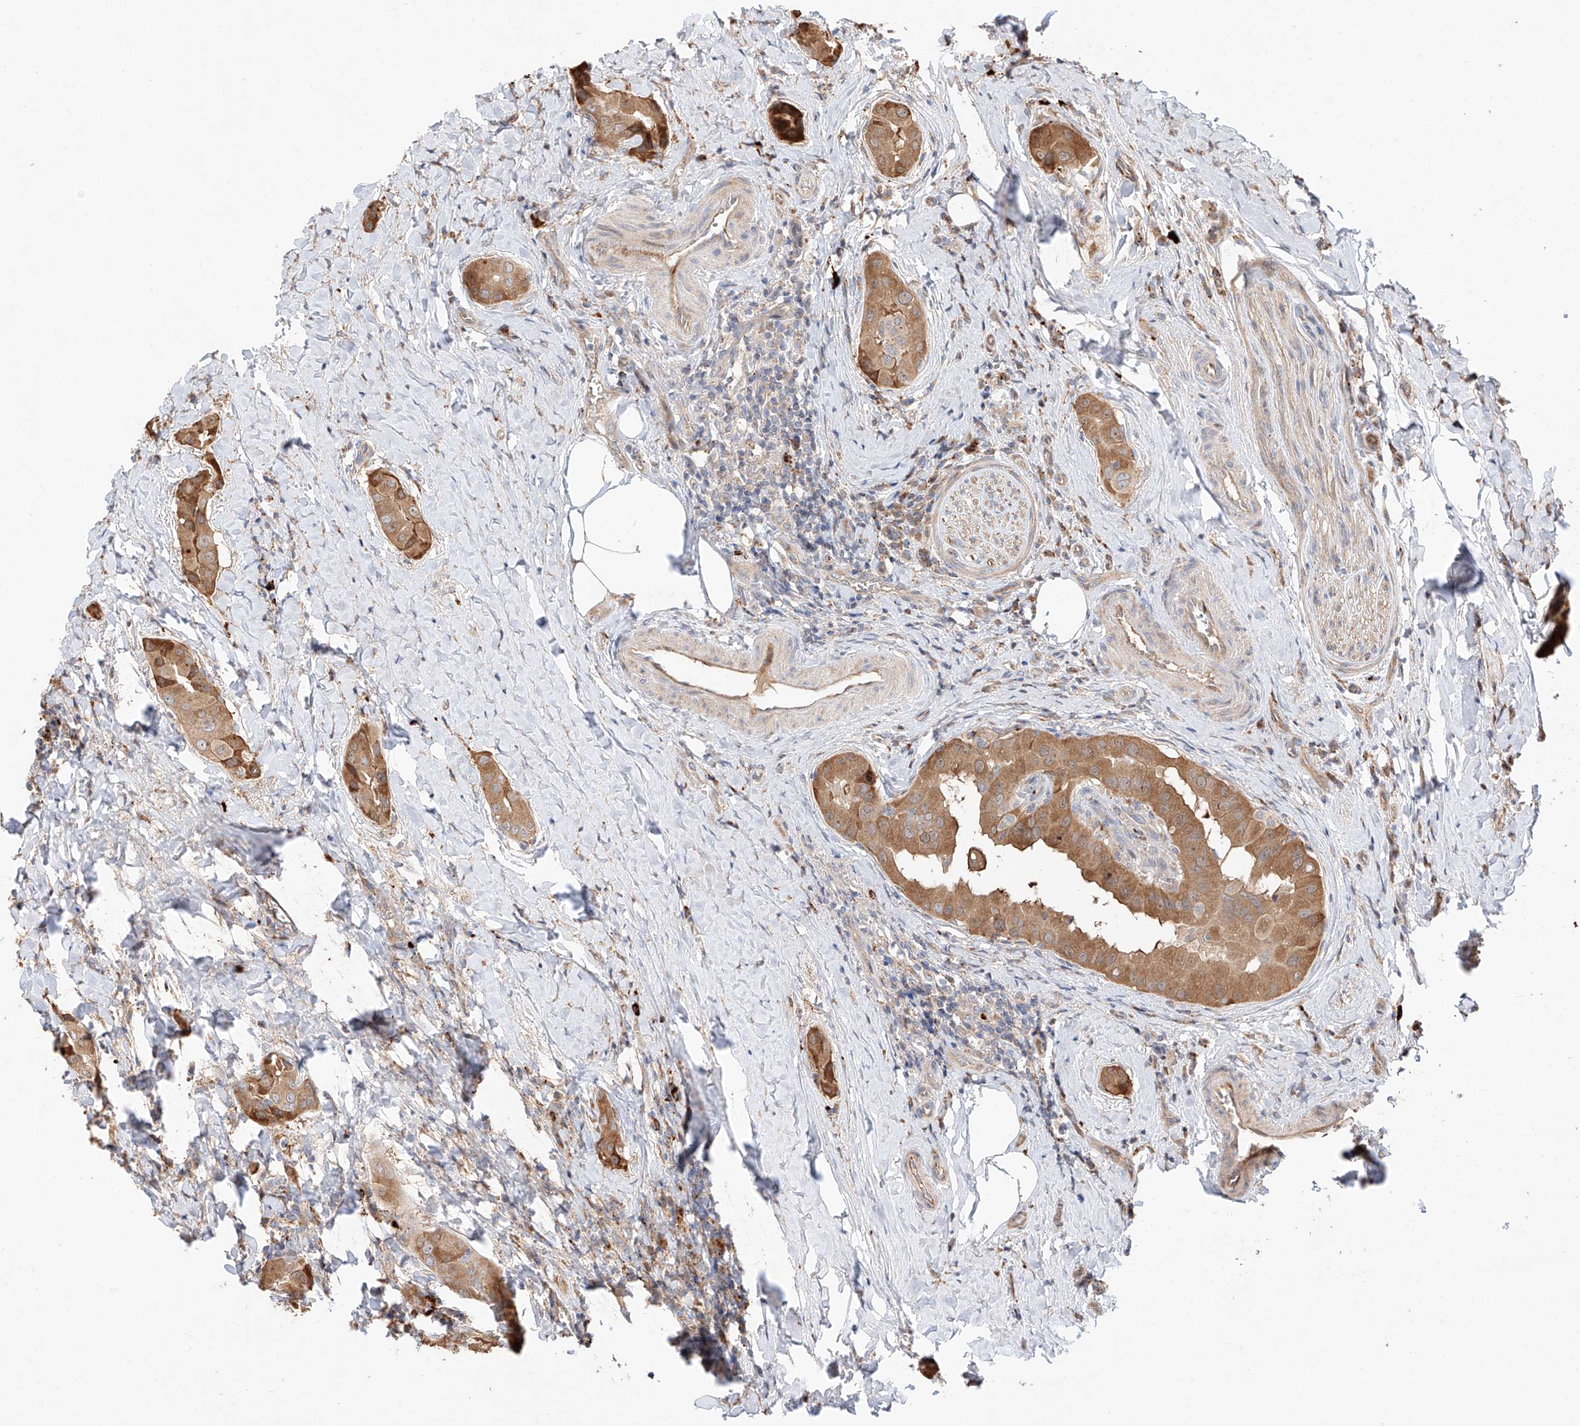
{"staining": {"intensity": "moderate", "quantity": ">75%", "location": "cytoplasmic/membranous"}, "tissue": "thyroid cancer", "cell_type": "Tumor cells", "image_type": "cancer", "snomed": [{"axis": "morphology", "description": "Papillary adenocarcinoma, NOS"}, {"axis": "topography", "description": "Thyroid gland"}], "caption": "Moderate cytoplasmic/membranous staining for a protein is identified in approximately >75% of tumor cells of thyroid papillary adenocarcinoma using immunohistochemistry (IHC).", "gene": "DIRAS3", "patient": {"sex": "male", "age": 33}}